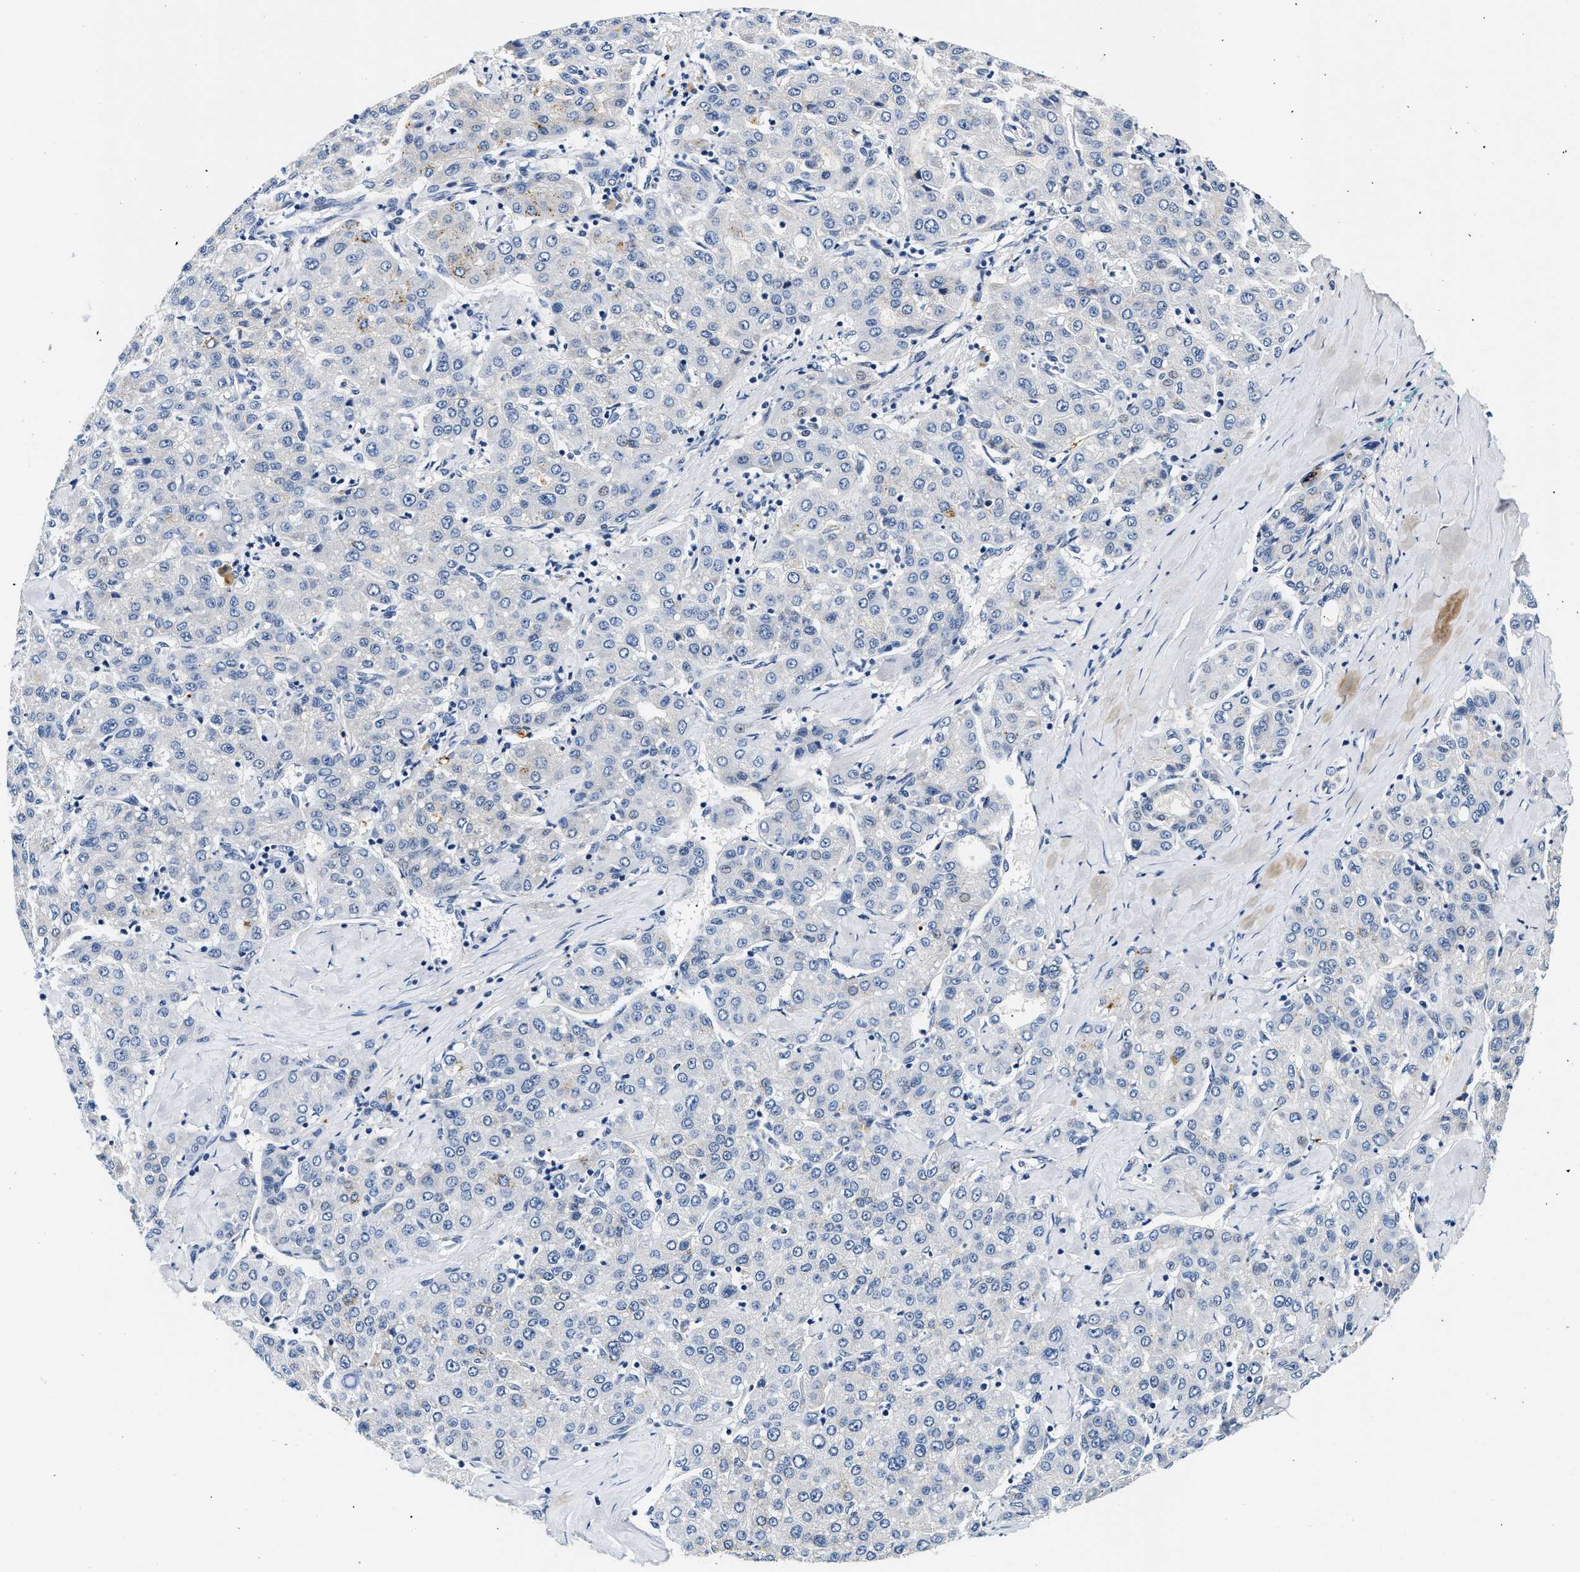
{"staining": {"intensity": "negative", "quantity": "none", "location": "none"}, "tissue": "liver cancer", "cell_type": "Tumor cells", "image_type": "cancer", "snomed": [{"axis": "morphology", "description": "Carcinoma, Hepatocellular, NOS"}, {"axis": "topography", "description": "Liver"}], "caption": "An immunohistochemistry (IHC) photomicrograph of liver cancer (hepatocellular carcinoma) is shown. There is no staining in tumor cells of liver cancer (hepatocellular carcinoma). (DAB (3,3'-diaminobenzidine) immunohistochemistry (IHC), high magnification).", "gene": "MED22", "patient": {"sex": "male", "age": 65}}